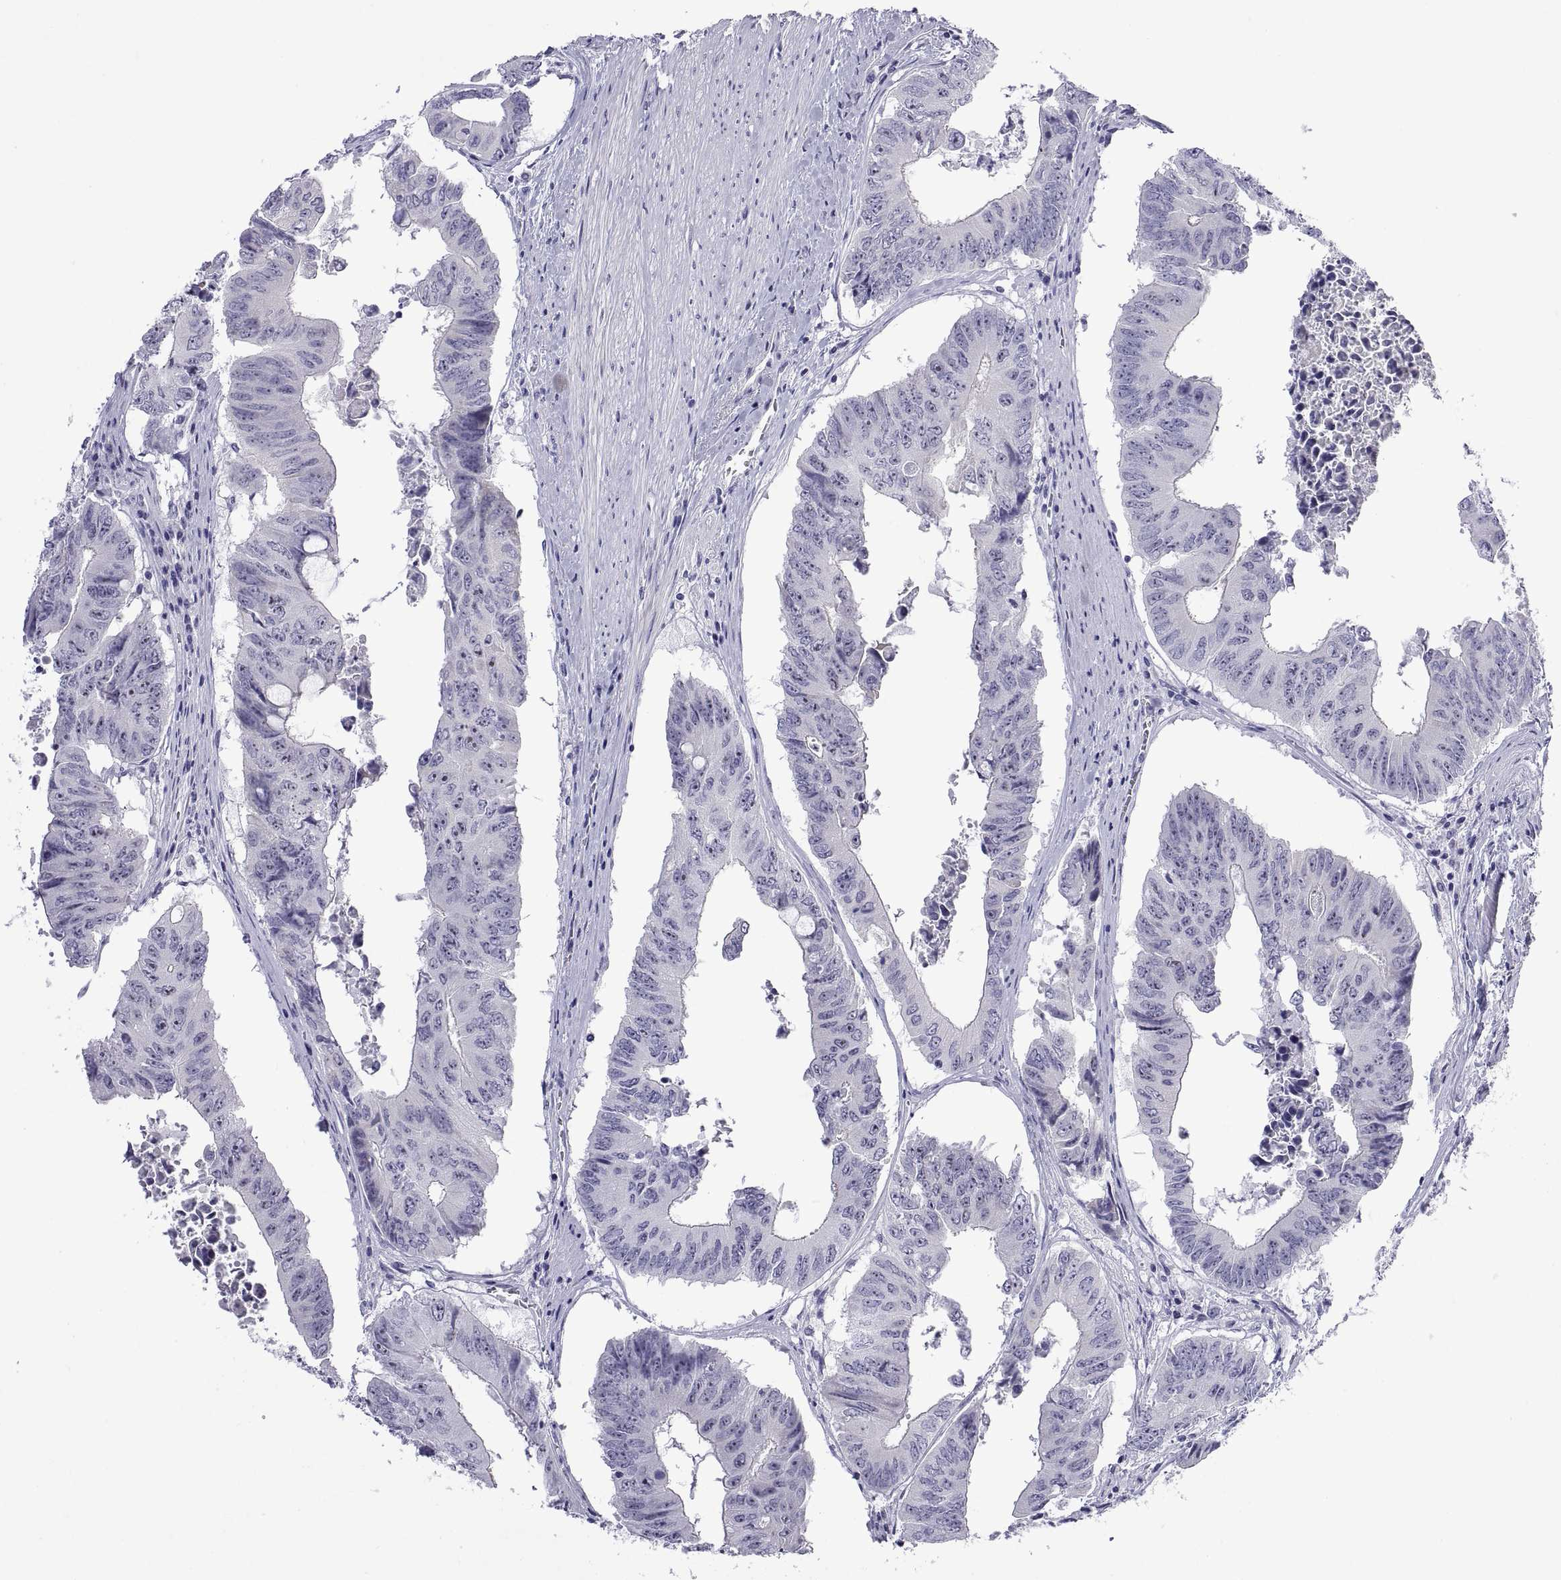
{"staining": {"intensity": "negative", "quantity": "none", "location": "none"}, "tissue": "colorectal cancer", "cell_type": "Tumor cells", "image_type": "cancer", "snomed": [{"axis": "morphology", "description": "Adenocarcinoma, NOS"}, {"axis": "topography", "description": "Rectum"}], "caption": "The immunohistochemistry (IHC) photomicrograph has no significant positivity in tumor cells of colorectal cancer (adenocarcinoma) tissue.", "gene": "VSX2", "patient": {"sex": "male", "age": 59}}